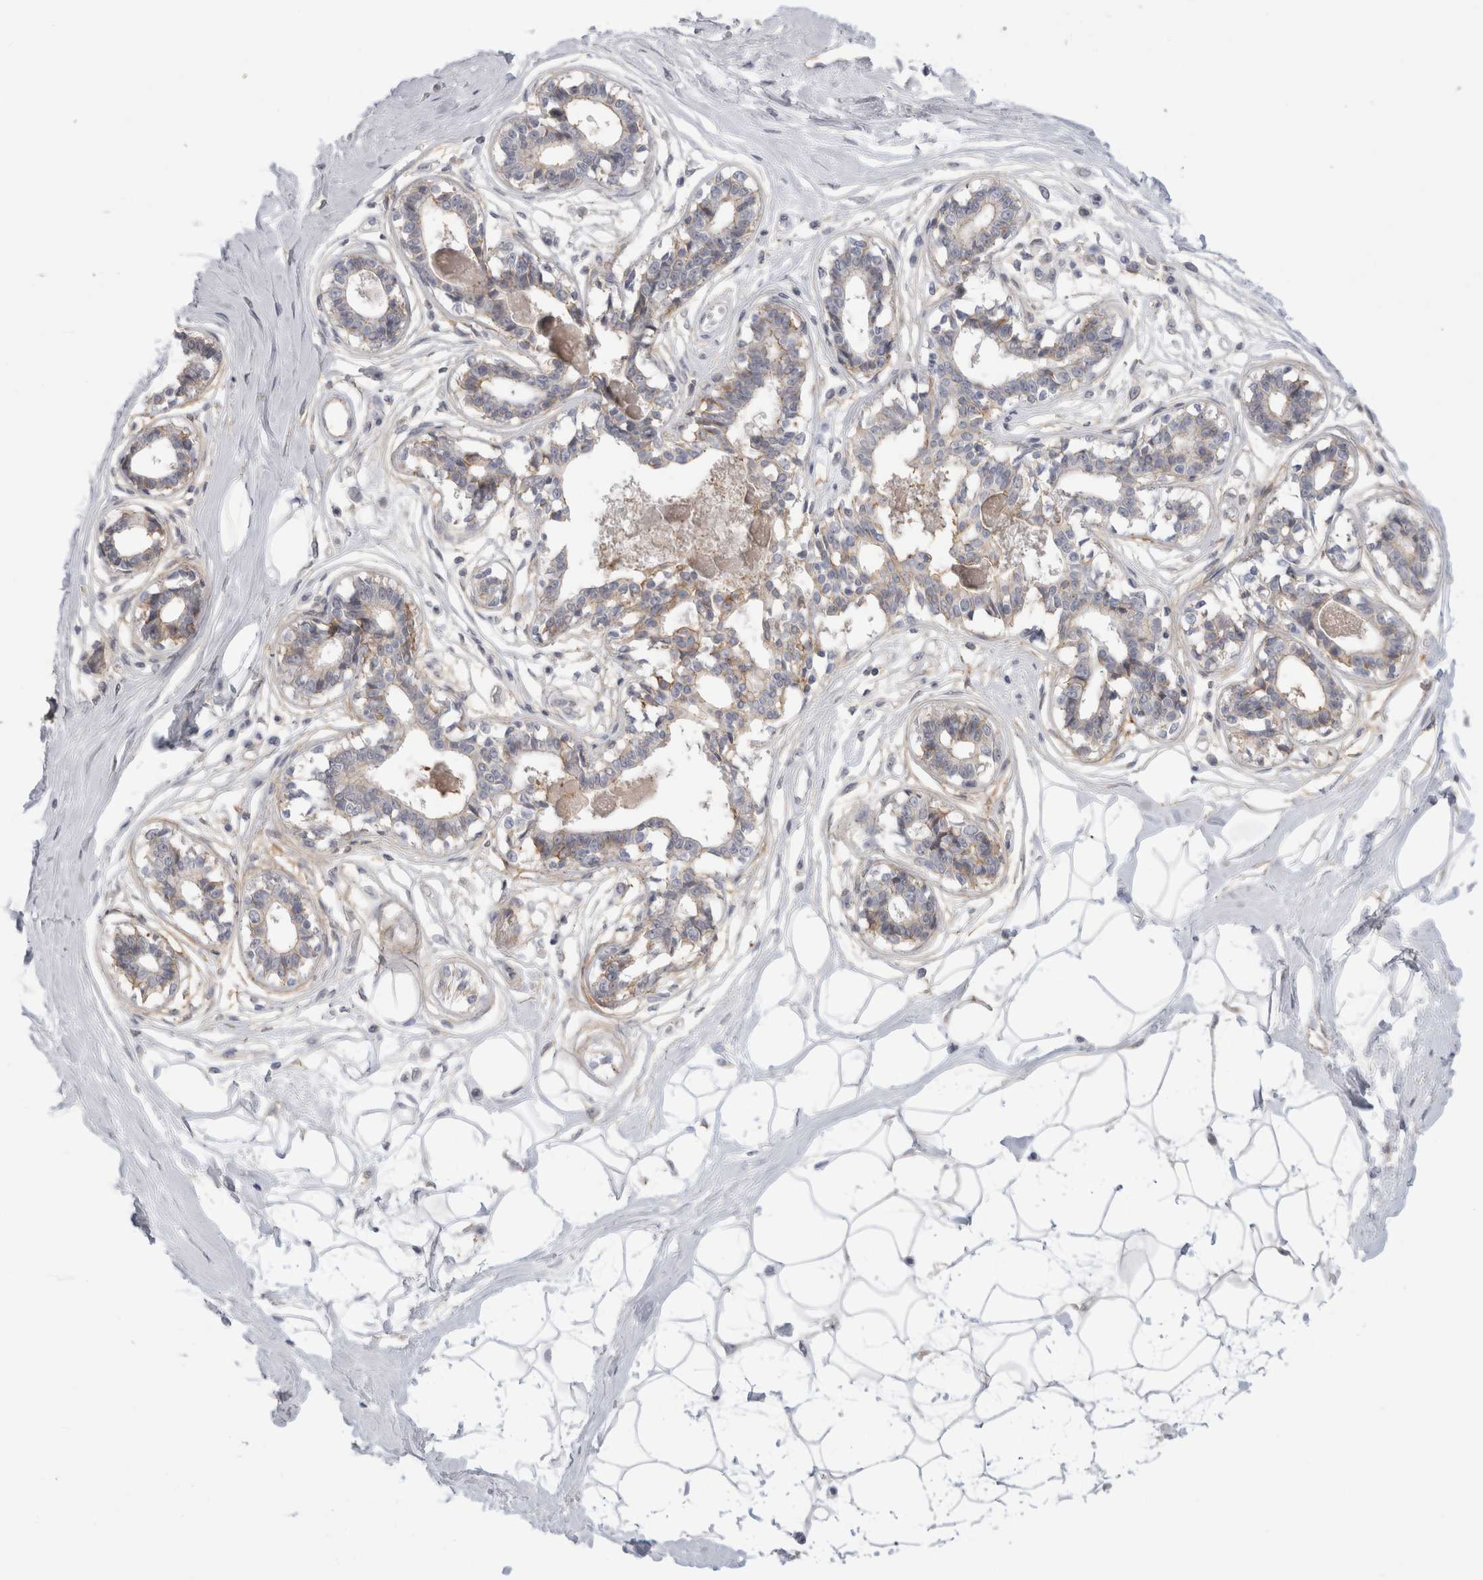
{"staining": {"intensity": "negative", "quantity": "none", "location": "none"}, "tissue": "breast", "cell_type": "Adipocytes", "image_type": "normal", "snomed": [{"axis": "morphology", "description": "Normal tissue, NOS"}, {"axis": "topography", "description": "Breast"}], "caption": "A high-resolution histopathology image shows immunohistochemistry (IHC) staining of normal breast, which exhibits no significant staining in adipocytes.", "gene": "VANGL1", "patient": {"sex": "female", "age": 45}}